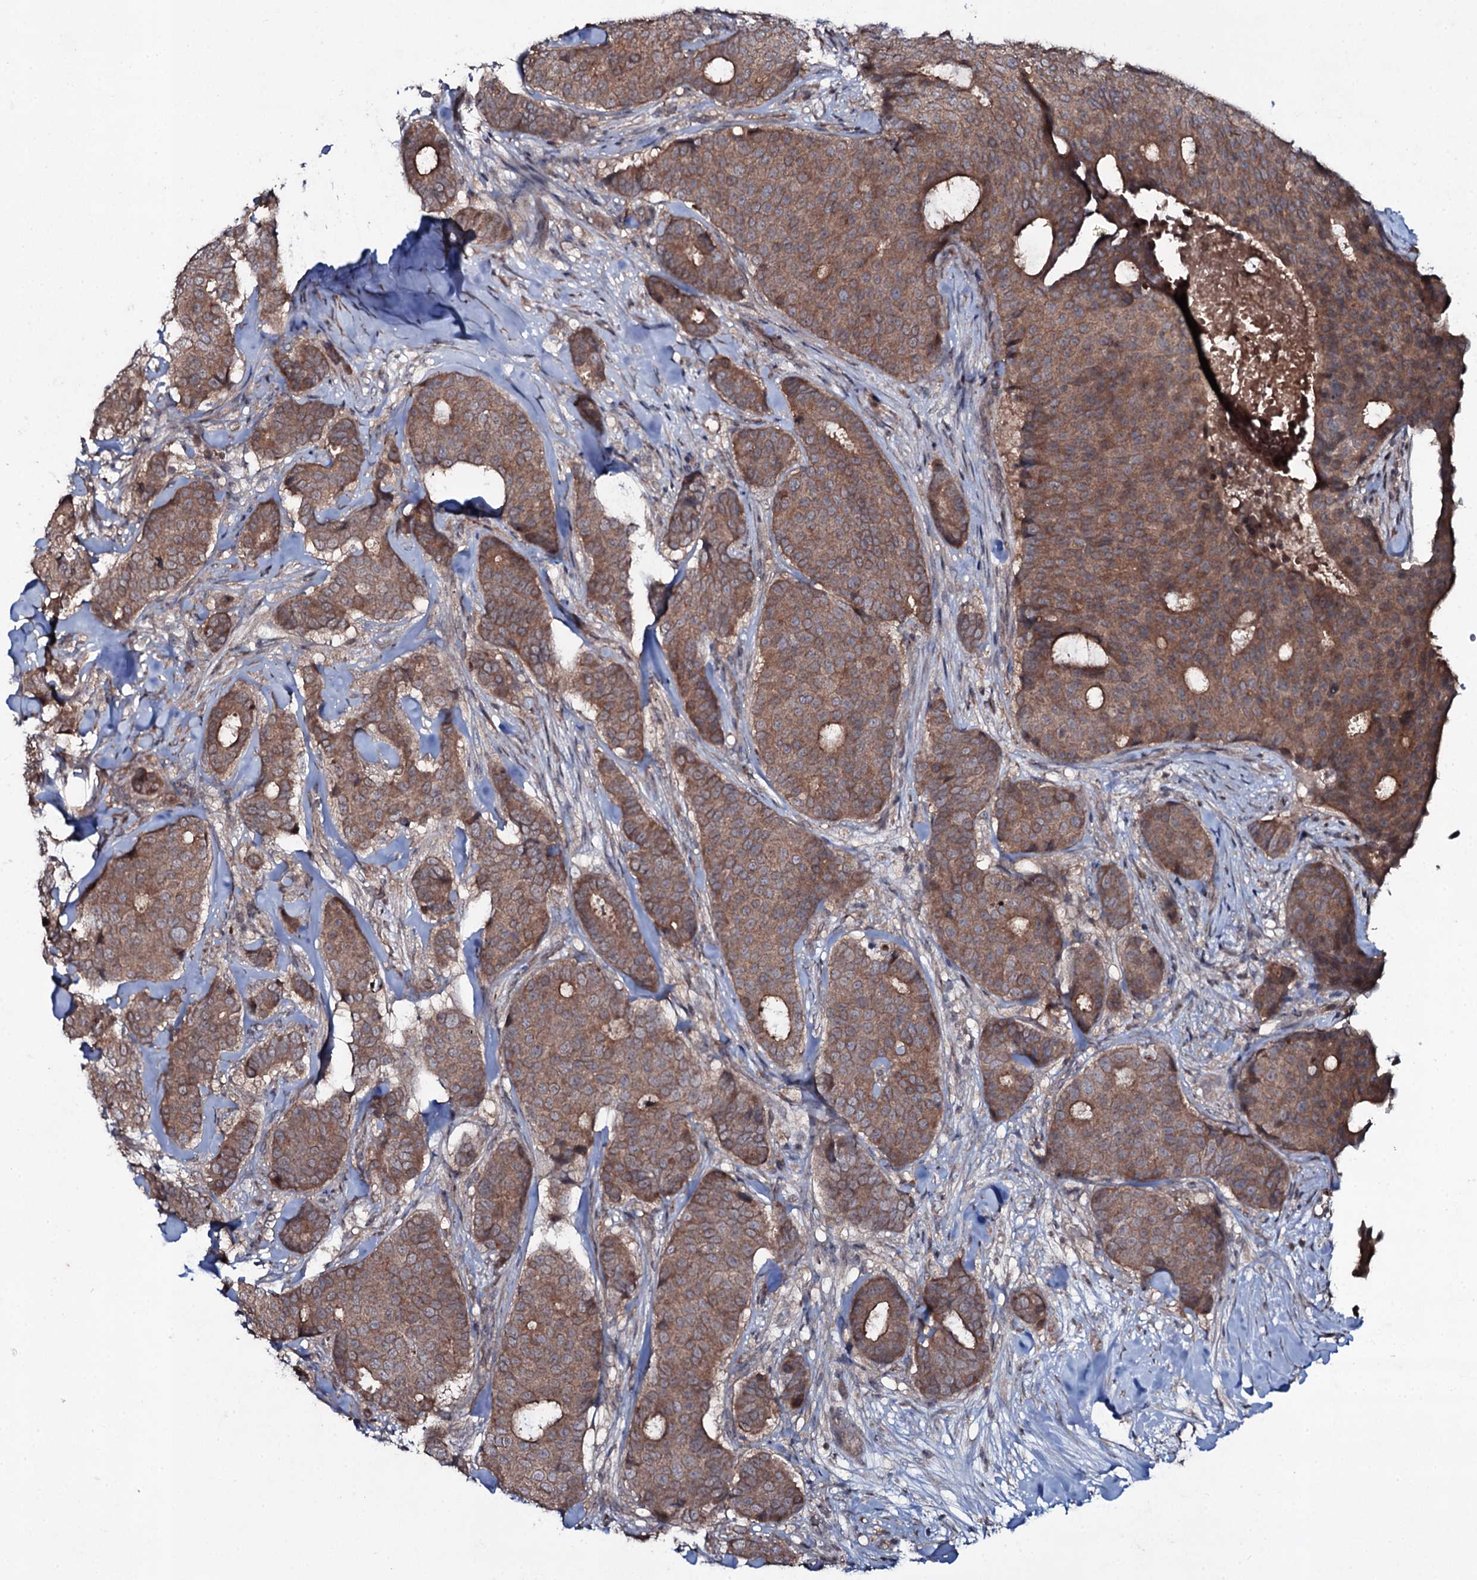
{"staining": {"intensity": "moderate", "quantity": ">75%", "location": "cytoplasmic/membranous"}, "tissue": "breast cancer", "cell_type": "Tumor cells", "image_type": "cancer", "snomed": [{"axis": "morphology", "description": "Duct carcinoma"}, {"axis": "topography", "description": "Breast"}], "caption": "Breast cancer (infiltrating ductal carcinoma) stained with a brown dye reveals moderate cytoplasmic/membranous positive positivity in approximately >75% of tumor cells.", "gene": "SNAP23", "patient": {"sex": "female", "age": 75}}